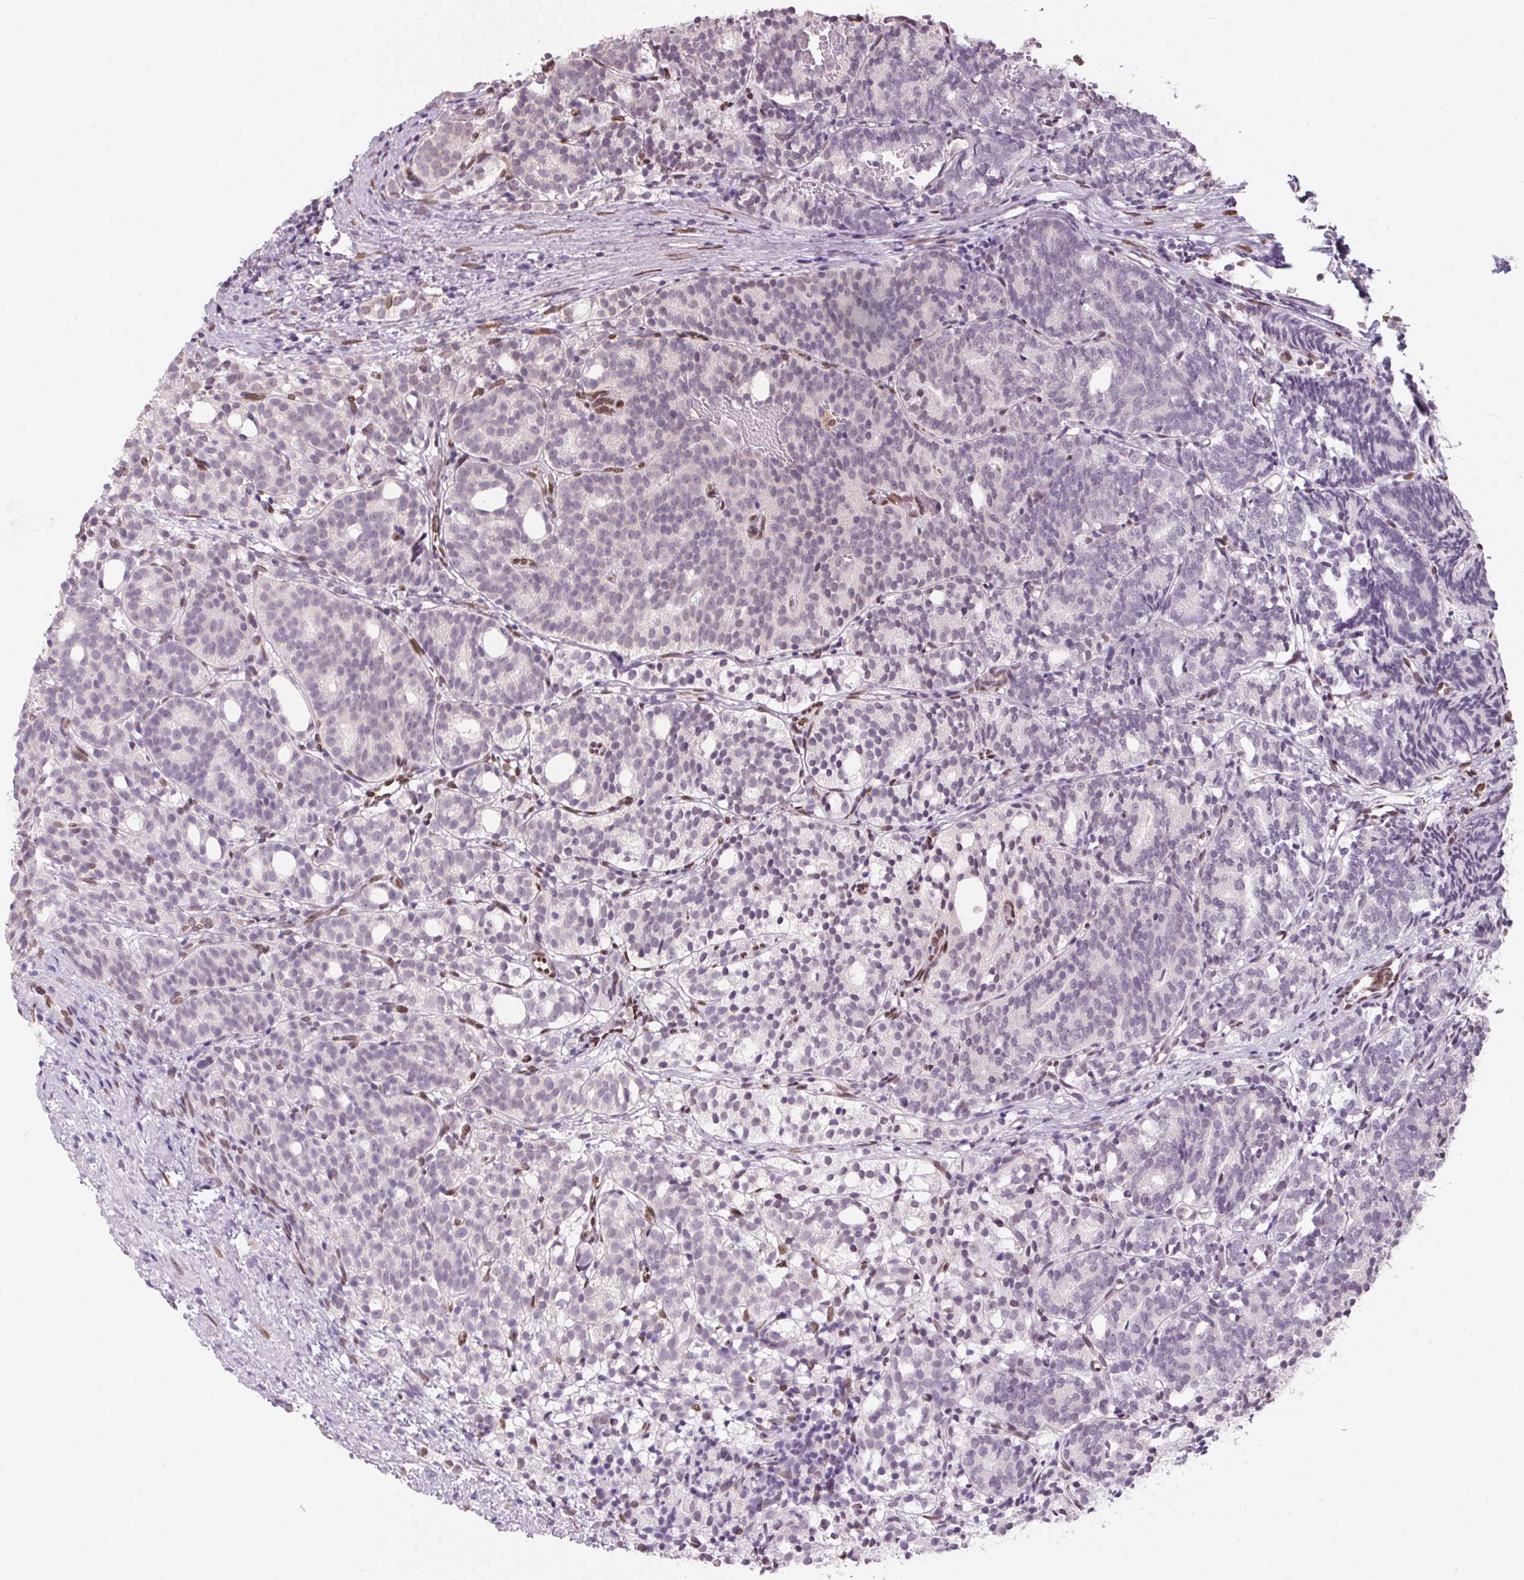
{"staining": {"intensity": "negative", "quantity": "none", "location": "none"}, "tissue": "prostate cancer", "cell_type": "Tumor cells", "image_type": "cancer", "snomed": [{"axis": "morphology", "description": "Adenocarcinoma, High grade"}, {"axis": "topography", "description": "Prostate"}], "caption": "Tumor cells show no significant protein staining in adenocarcinoma (high-grade) (prostate).", "gene": "TMEM175", "patient": {"sex": "male", "age": 53}}